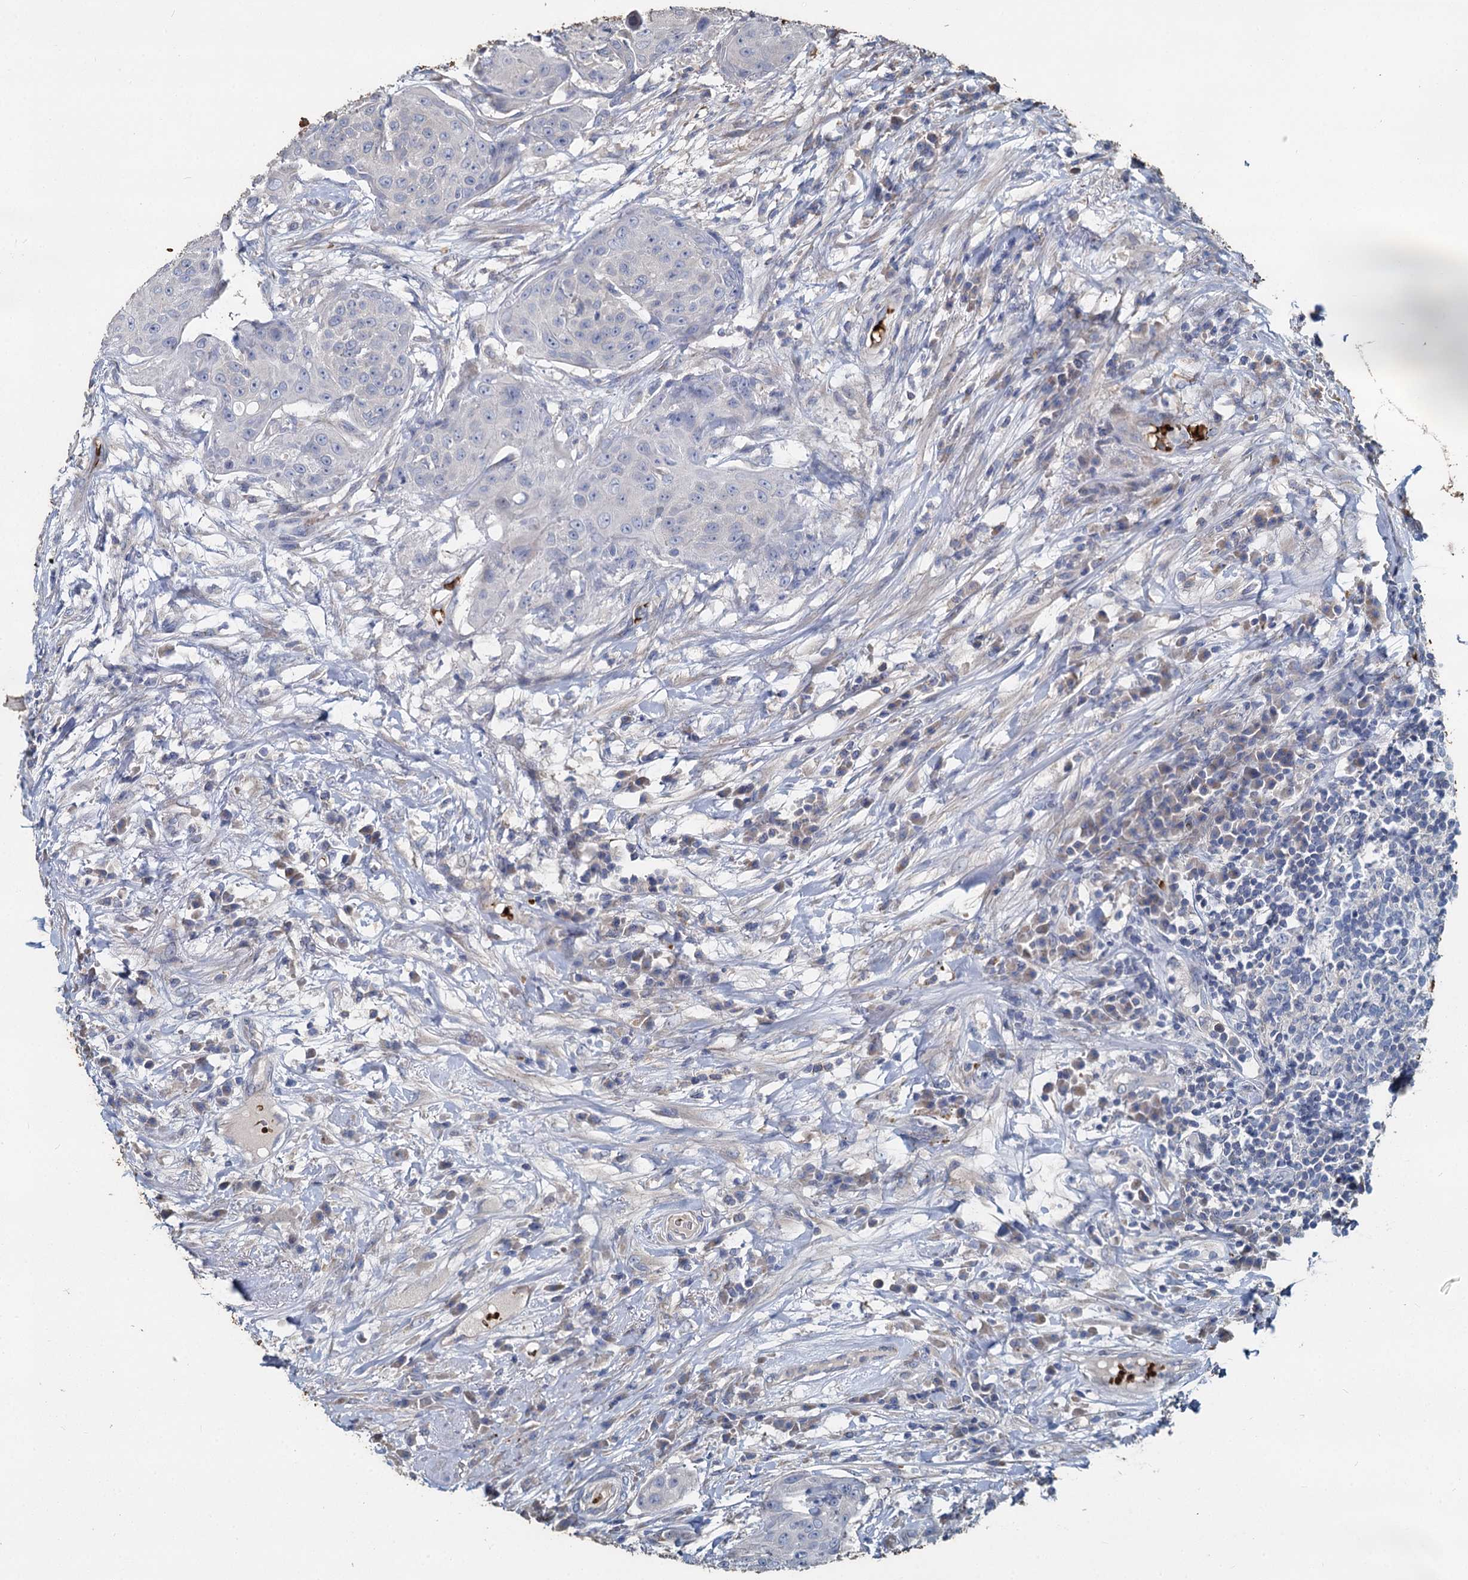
{"staining": {"intensity": "negative", "quantity": "none", "location": "none"}, "tissue": "urothelial cancer", "cell_type": "Tumor cells", "image_type": "cancer", "snomed": [{"axis": "morphology", "description": "Urothelial carcinoma, High grade"}, {"axis": "topography", "description": "Urinary bladder"}], "caption": "This is a image of immunohistochemistry (IHC) staining of urothelial carcinoma (high-grade), which shows no expression in tumor cells. Nuclei are stained in blue.", "gene": "TCTN2", "patient": {"sex": "female", "age": 63}}